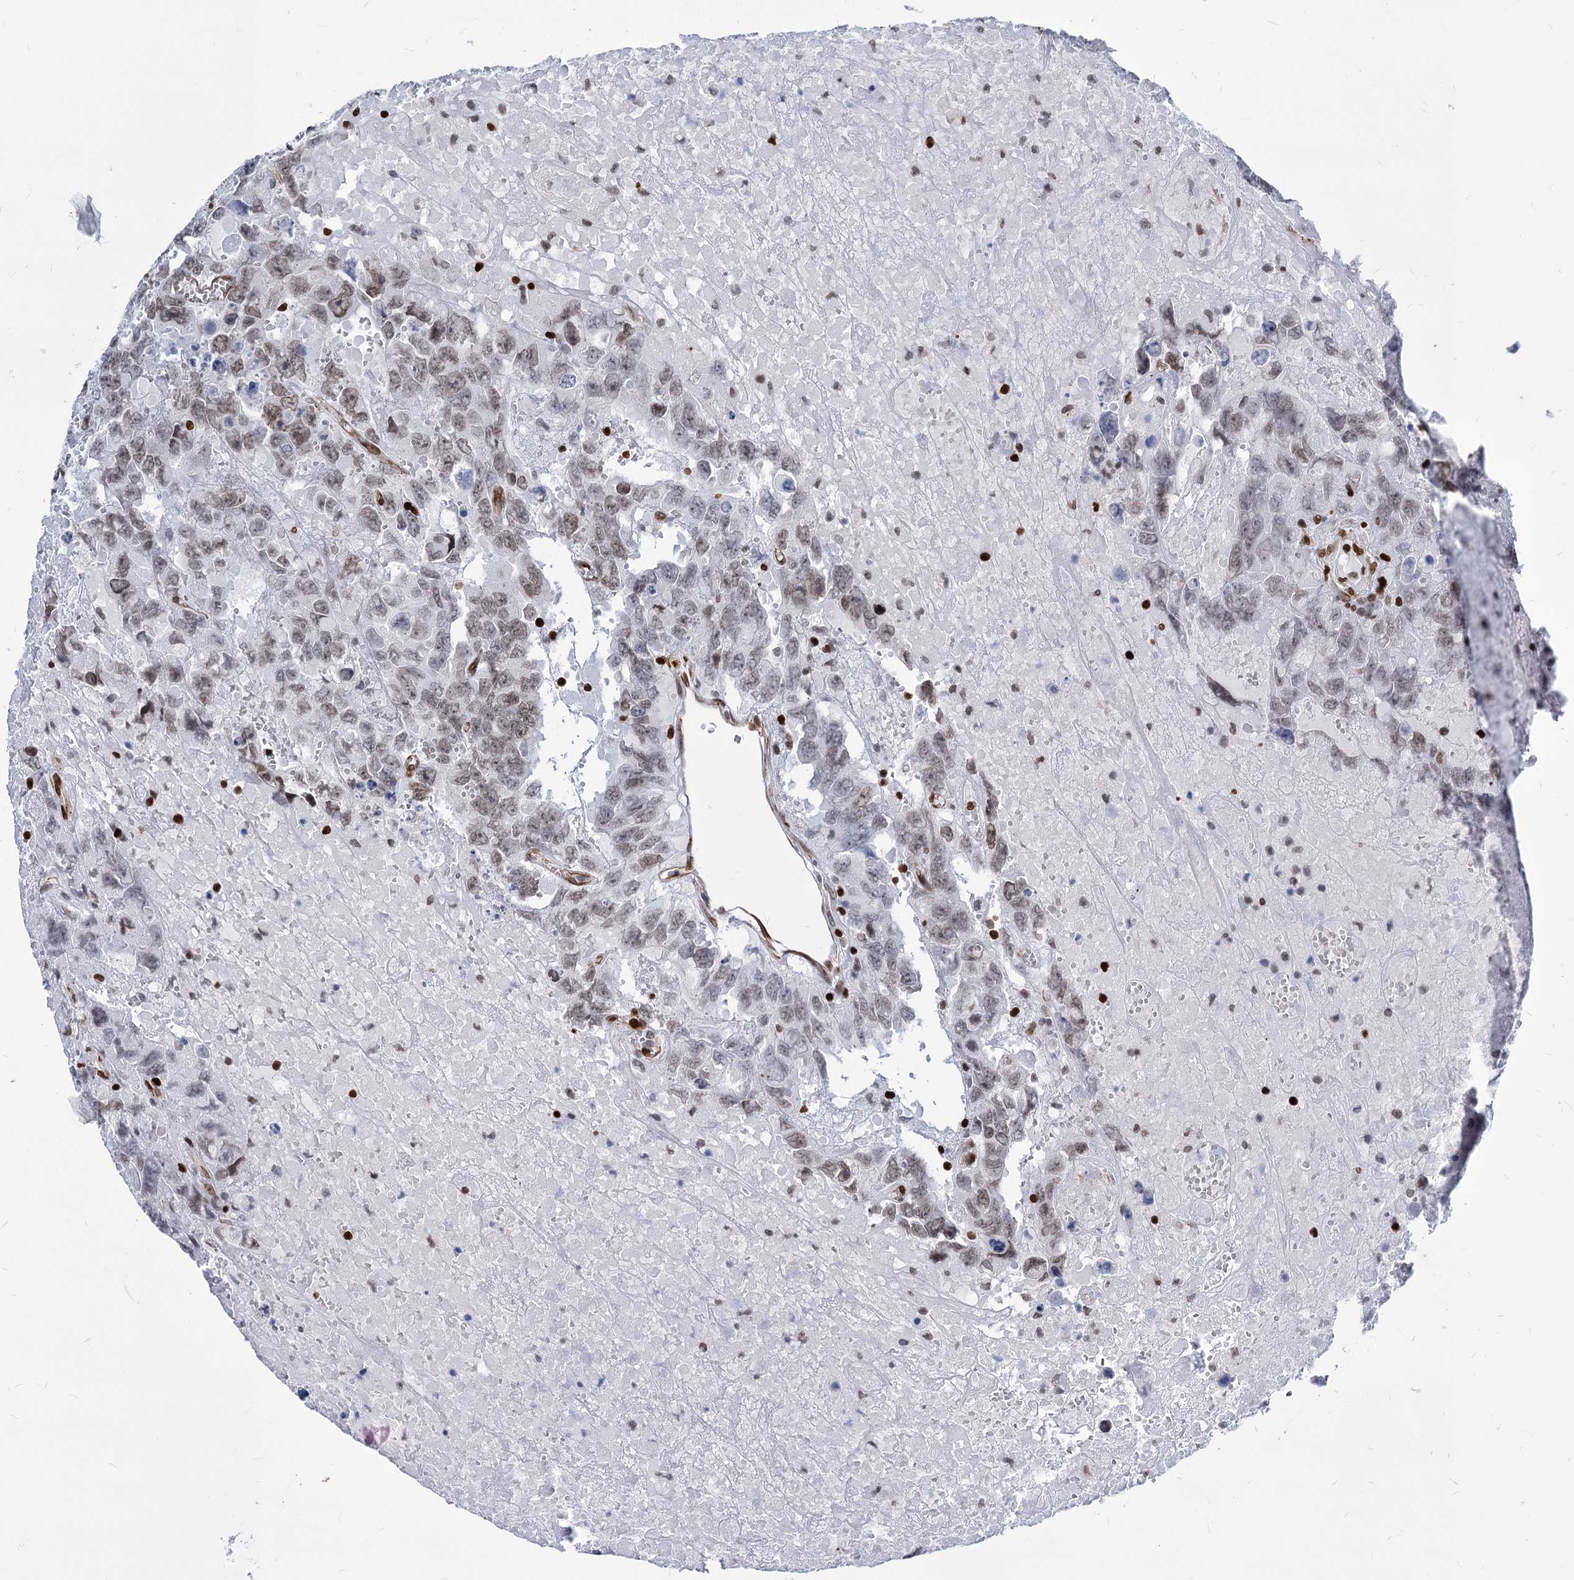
{"staining": {"intensity": "moderate", "quantity": "25%-75%", "location": "nuclear"}, "tissue": "testis cancer", "cell_type": "Tumor cells", "image_type": "cancer", "snomed": [{"axis": "morphology", "description": "Carcinoma, Embryonal, NOS"}, {"axis": "topography", "description": "Testis"}], "caption": "A histopathology image showing moderate nuclear positivity in about 25%-75% of tumor cells in embryonal carcinoma (testis), as visualized by brown immunohistochemical staining.", "gene": "MECP2", "patient": {"sex": "male", "age": 45}}